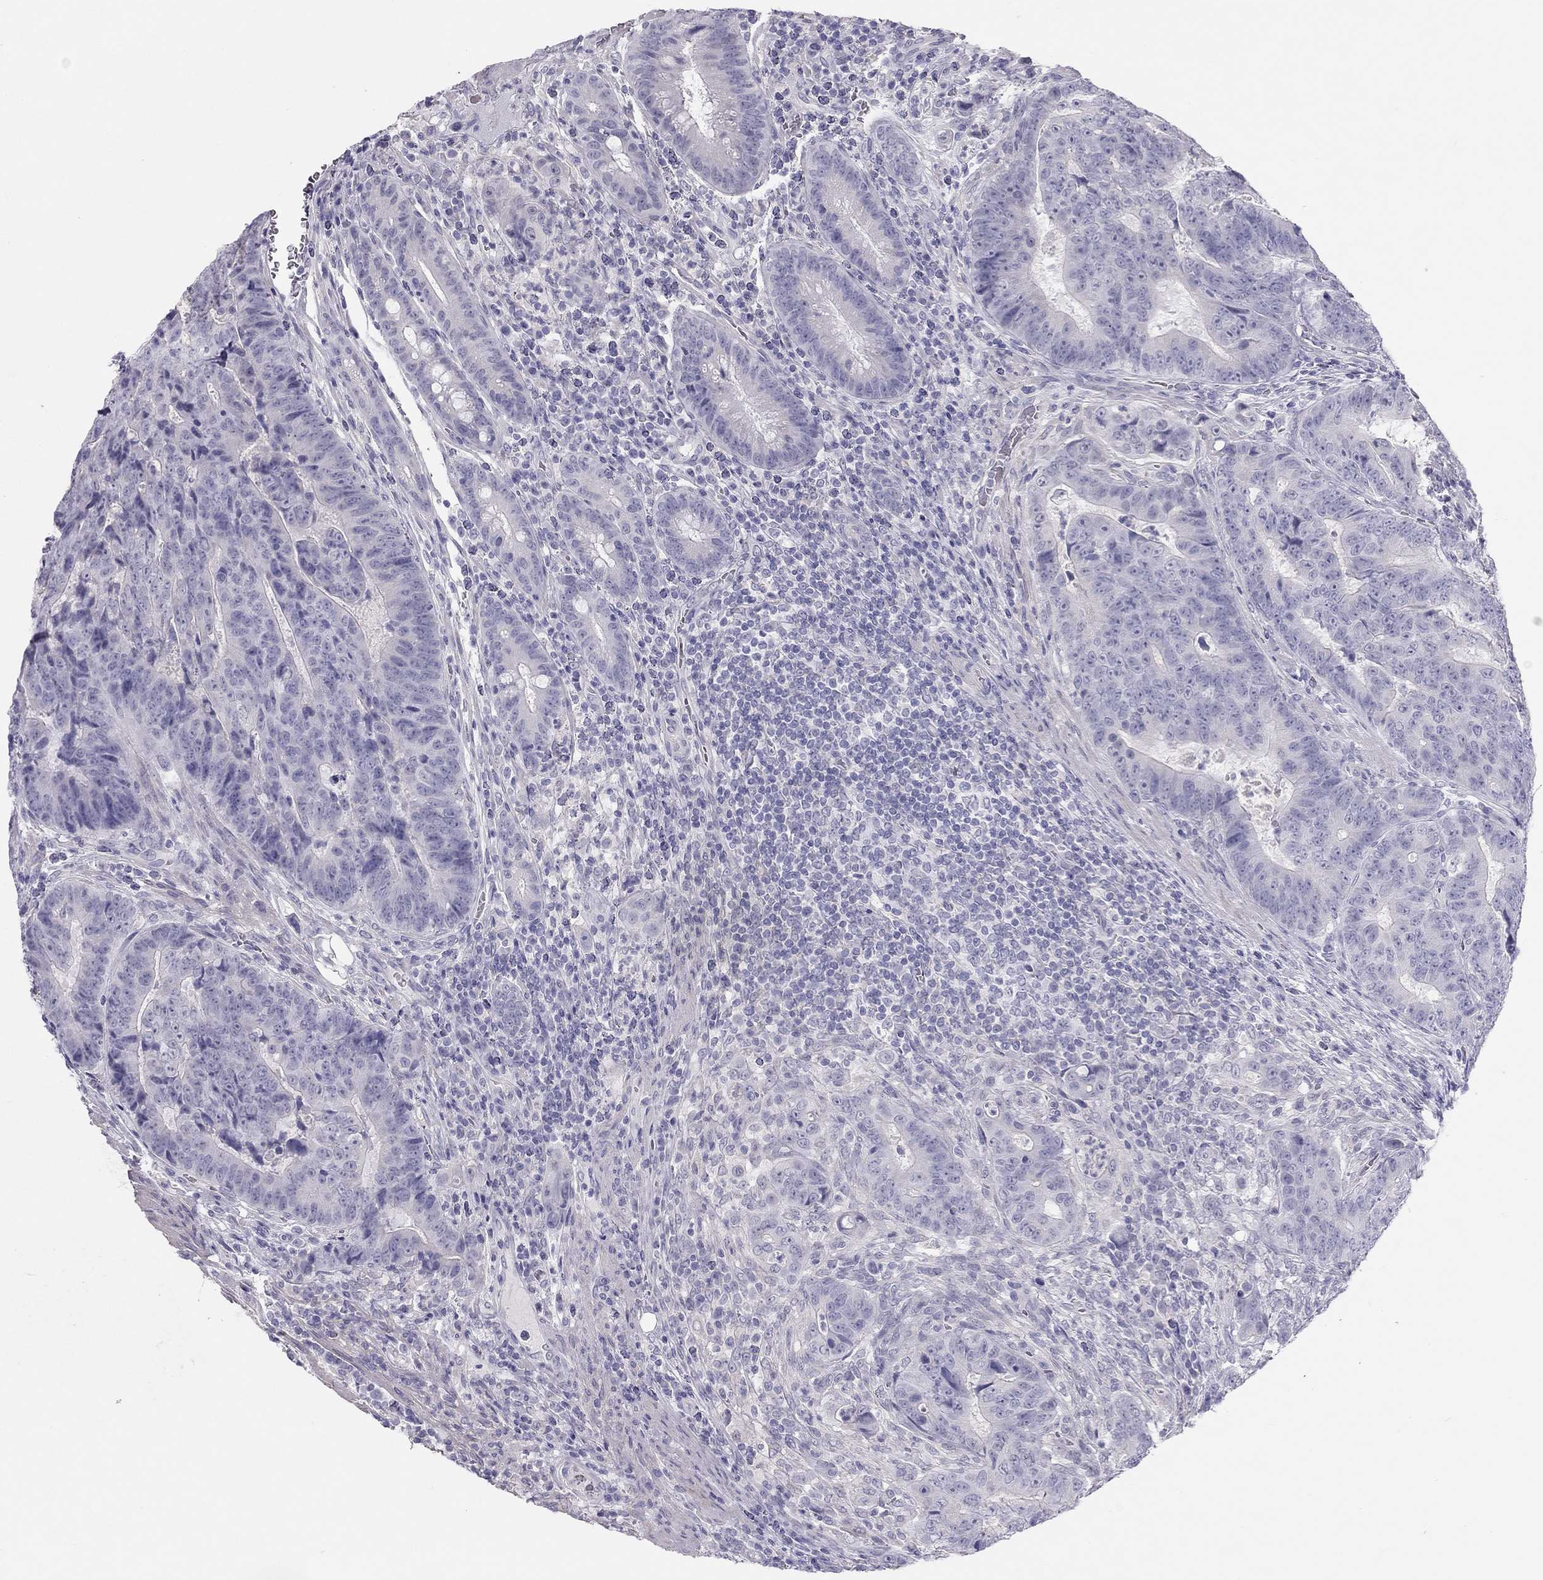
{"staining": {"intensity": "negative", "quantity": "none", "location": "none"}, "tissue": "colorectal cancer", "cell_type": "Tumor cells", "image_type": "cancer", "snomed": [{"axis": "morphology", "description": "Adenocarcinoma, NOS"}, {"axis": "topography", "description": "Colon"}], "caption": "An immunohistochemistry photomicrograph of colorectal adenocarcinoma is shown. There is no staining in tumor cells of colorectal adenocarcinoma.", "gene": "SPATA12", "patient": {"sex": "female", "age": 48}}